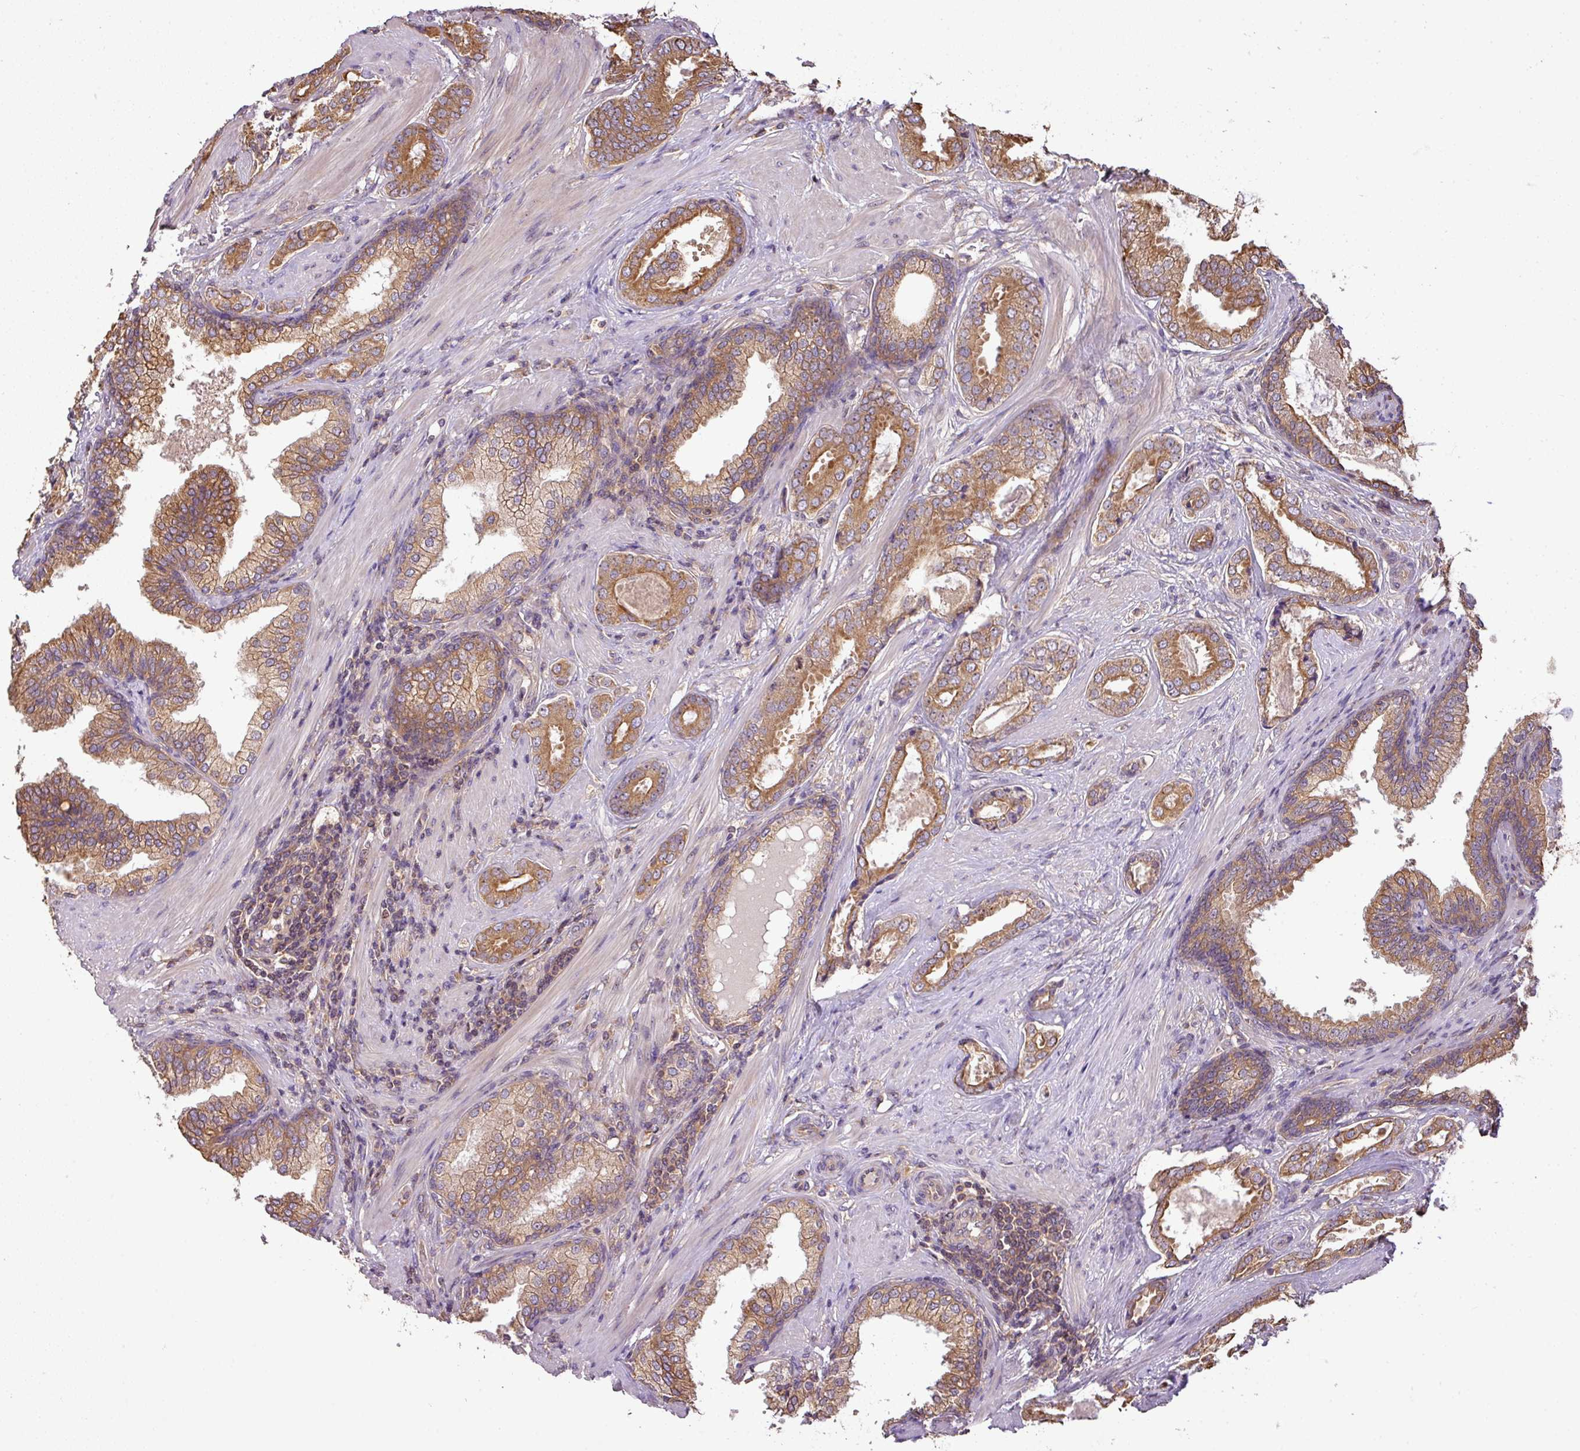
{"staining": {"intensity": "moderate", "quantity": ">75%", "location": "cytoplasmic/membranous"}, "tissue": "prostate cancer", "cell_type": "Tumor cells", "image_type": "cancer", "snomed": [{"axis": "morphology", "description": "Adenocarcinoma, High grade"}, {"axis": "topography", "description": "Prostate"}], "caption": "The micrograph exhibits a brown stain indicating the presence of a protein in the cytoplasmic/membranous of tumor cells in prostate cancer. (Brightfield microscopy of DAB IHC at high magnification).", "gene": "VENTX", "patient": {"sex": "male", "age": 60}}